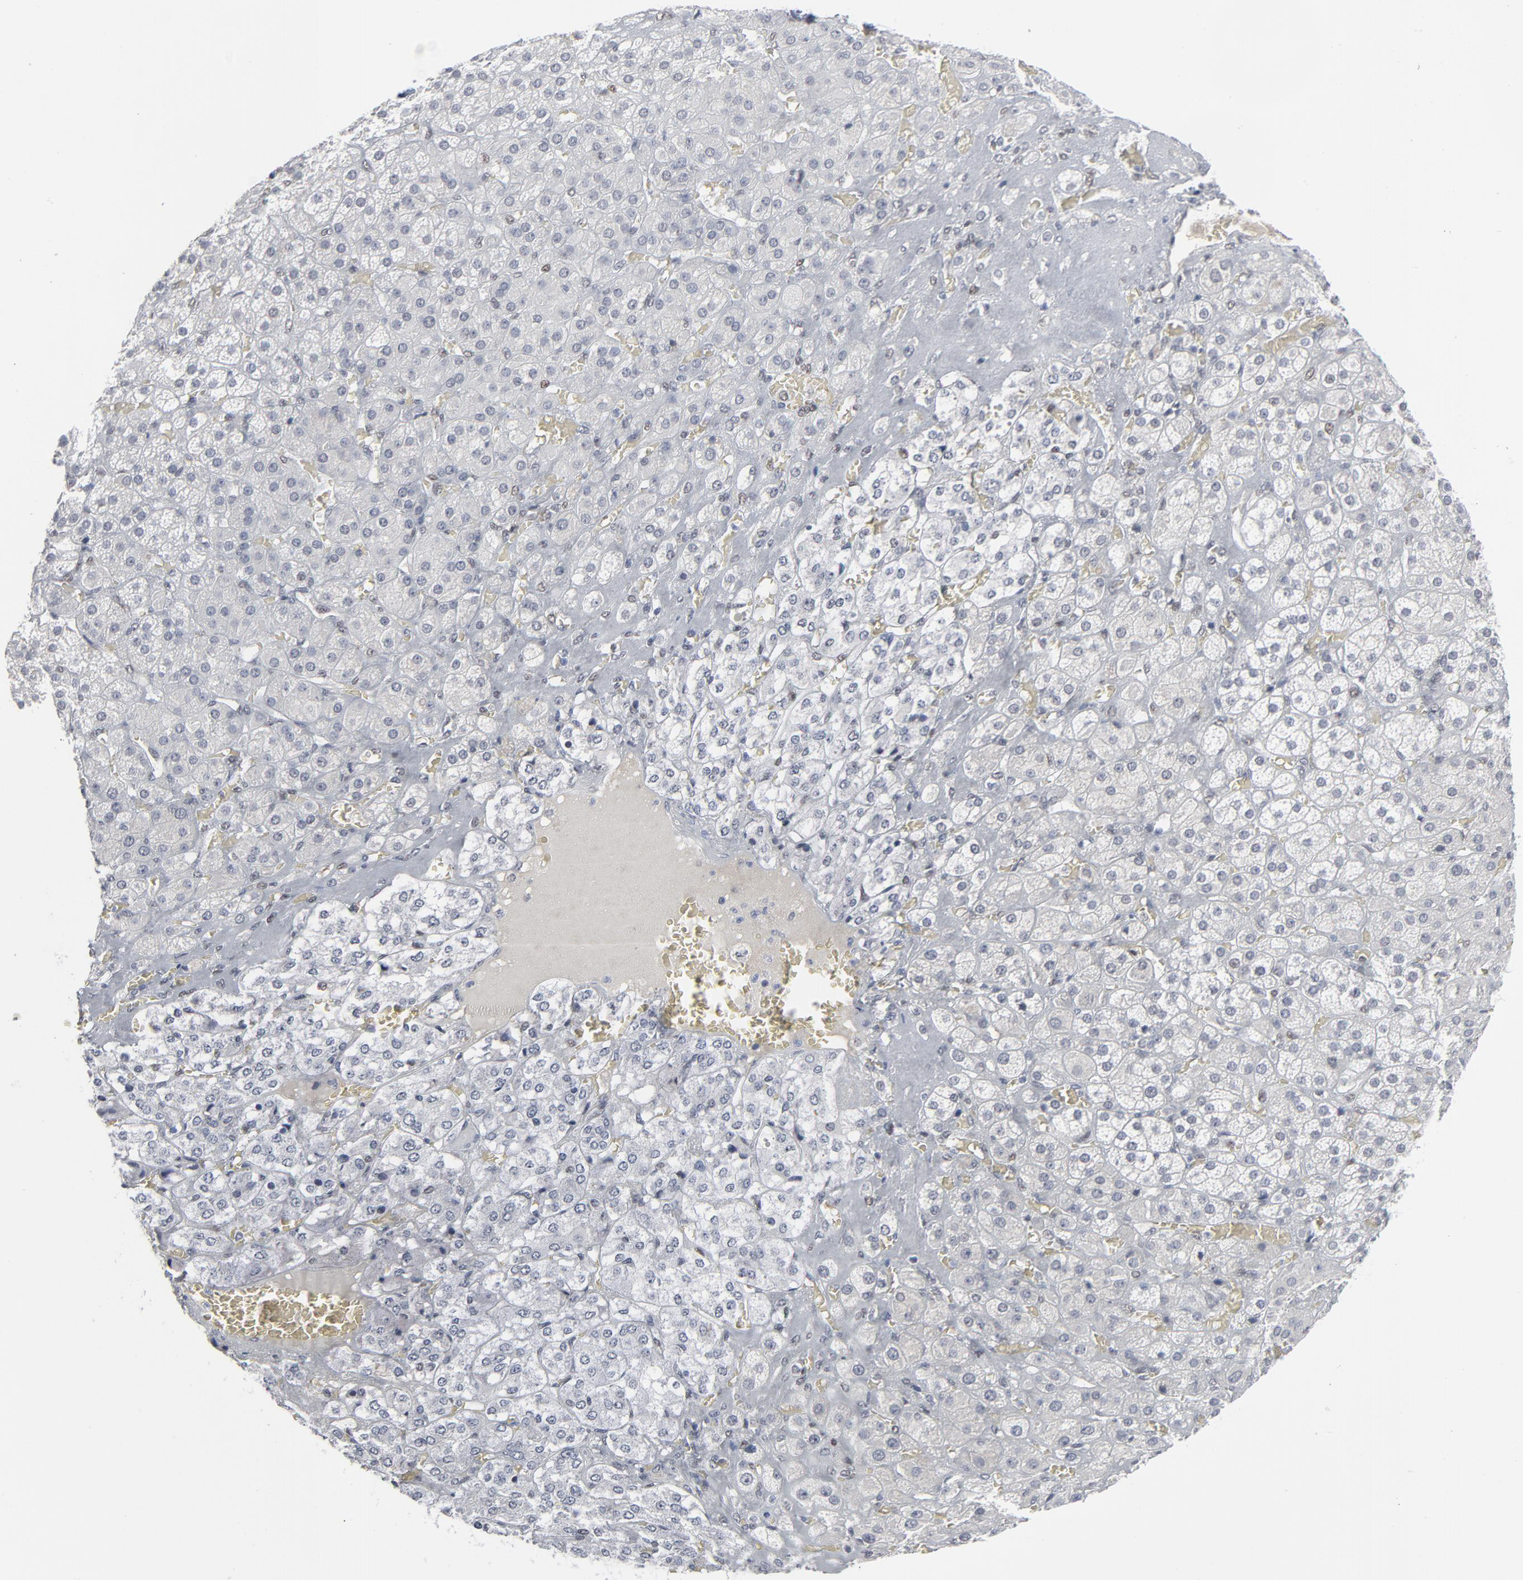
{"staining": {"intensity": "negative", "quantity": "none", "location": "none"}, "tissue": "adrenal gland", "cell_type": "Glandular cells", "image_type": "normal", "snomed": [{"axis": "morphology", "description": "Normal tissue, NOS"}, {"axis": "topography", "description": "Adrenal gland"}], "caption": "This image is of unremarkable adrenal gland stained with immunohistochemistry to label a protein in brown with the nuclei are counter-stained blue. There is no positivity in glandular cells. (IHC, brightfield microscopy, high magnification).", "gene": "ATF7", "patient": {"sex": "female", "age": 71}}